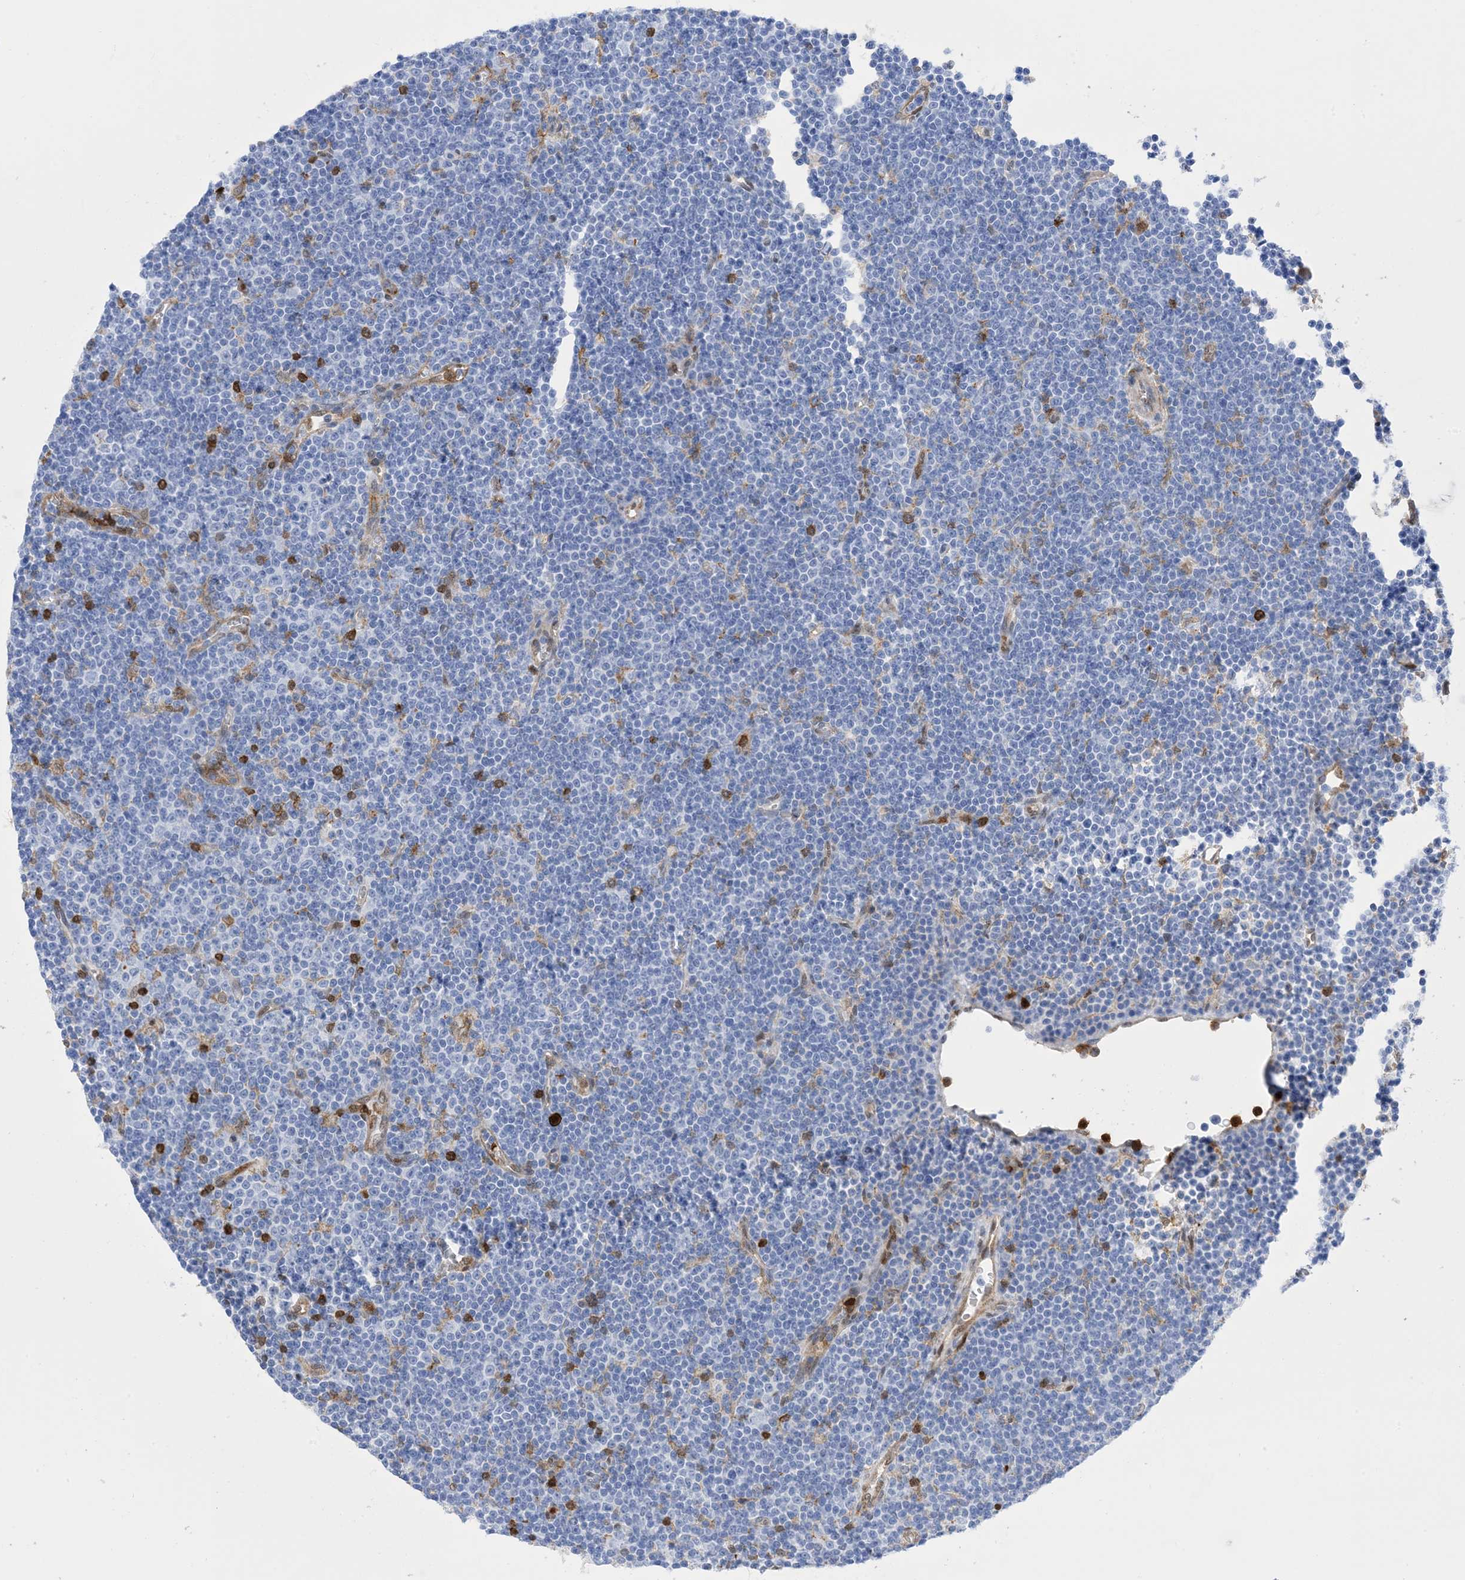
{"staining": {"intensity": "negative", "quantity": "none", "location": "none"}, "tissue": "lymphoma", "cell_type": "Tumor cells", "image_type": "cancer", "snomed": [{"axis": "morphology", "description": "Malignant lymphoma, non-Hodgkin's type, Low grade"}, {"axis": "topography", "description": "Lymph node"}], "caption": "DAB immunohistochemical staining of low-grade malignant lymphoma, non-Hodgkin's type exhibits no significant positivity in tumor cells.", "gene": "ANXA1", "patient": {"sex": "female", "age": 67}}